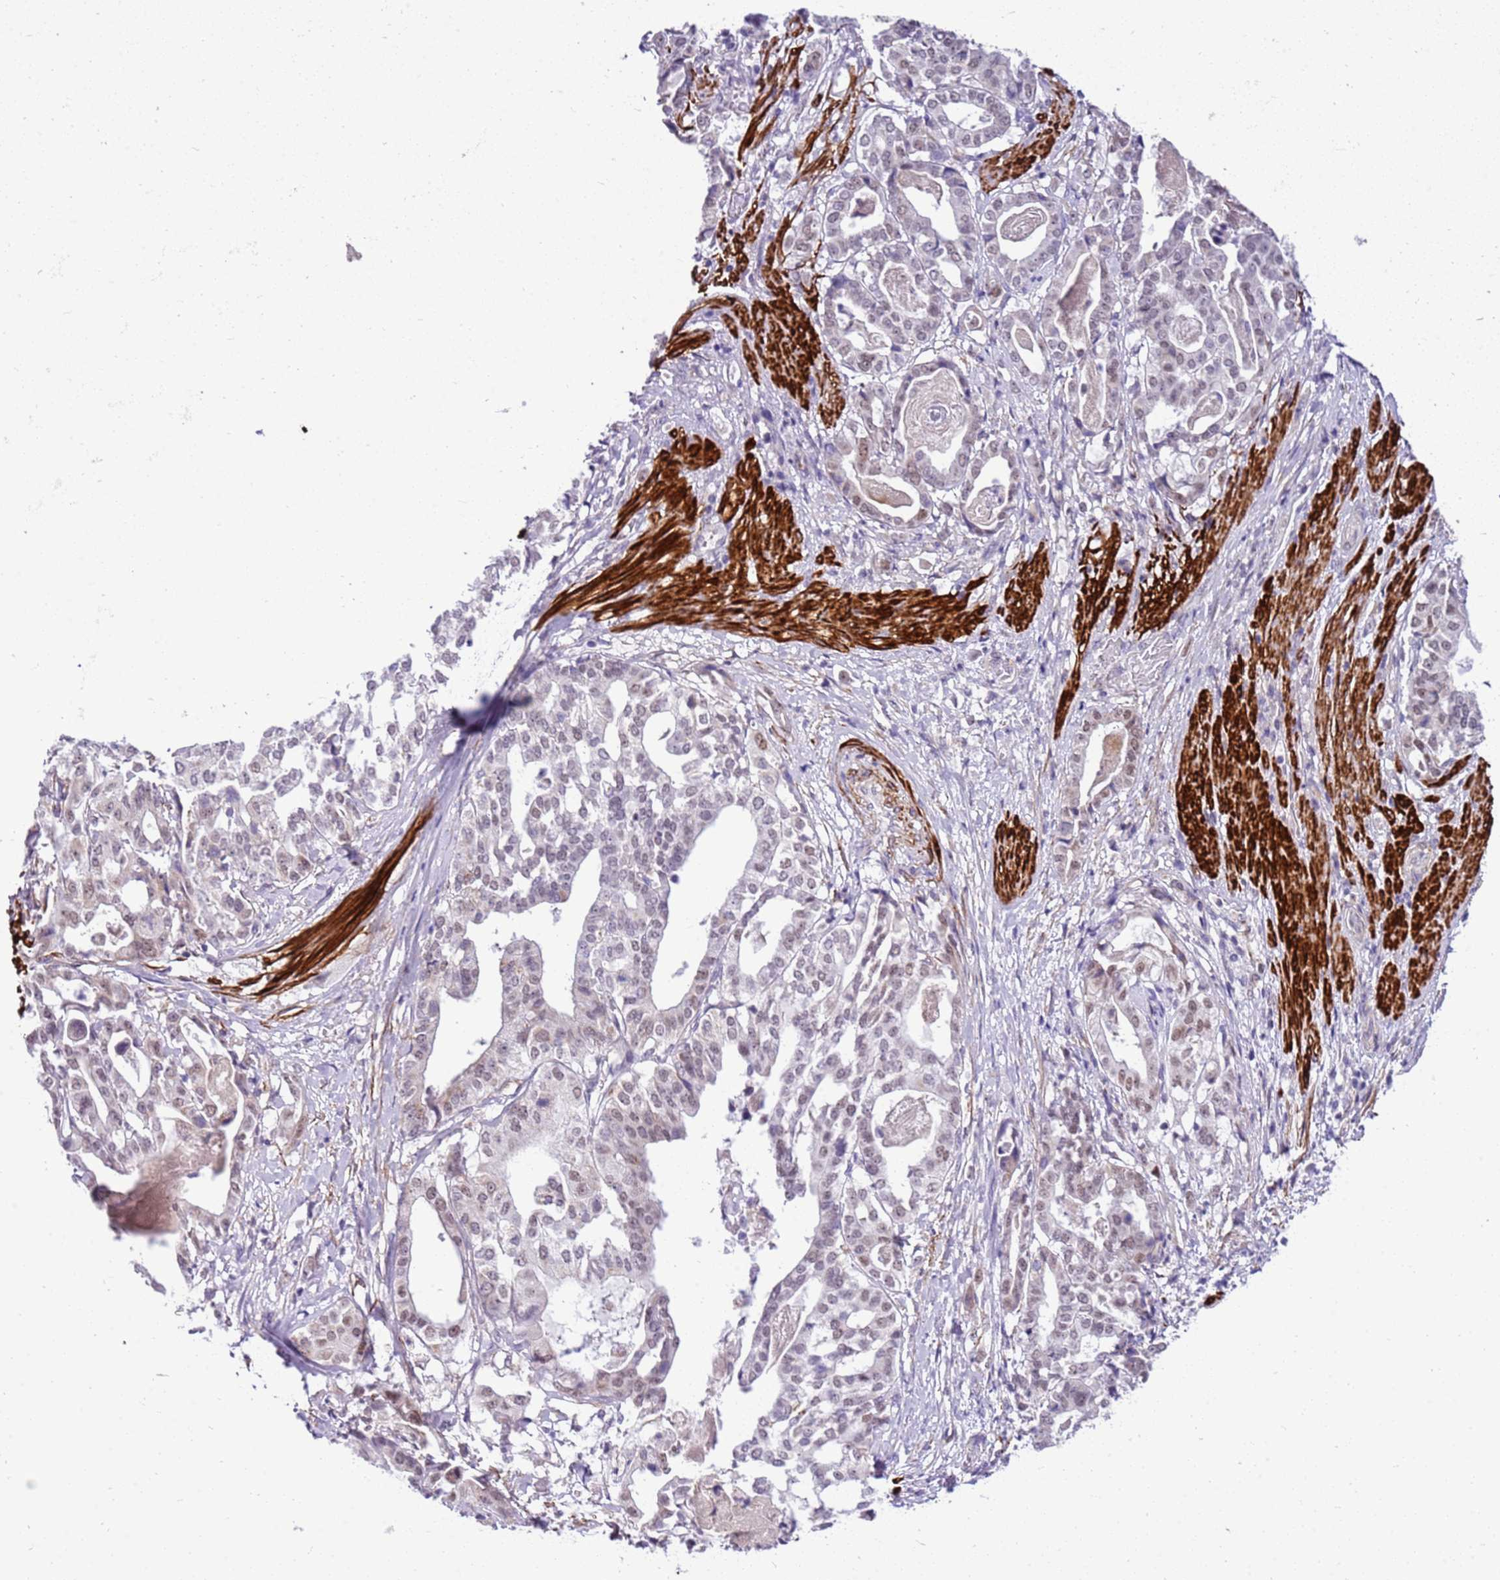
{"staining": {"intensity": "weak", "quantity": "<25%", "location": "nuclear"}, "tissue": "stomach cancer", "cell_type": "Tumor cells", "image_type": "cancer", "snomed": [{"axis": "morphology", "description": "Adenocarcinoma, NOS"}, {"axis": "topography", "description": "Stomach"}], "caption": "Protein analysis of adenocarcinoma (stomach) shows no significant positivity in tumor cells. (Stains: DAB immunohistochemistry (IHC) with hematoxylin counter stain, Microscopy: brightfield microscopy at high magnification).", "gene": "SMIM4", "patient": {"sex": "male", "age": 48}}